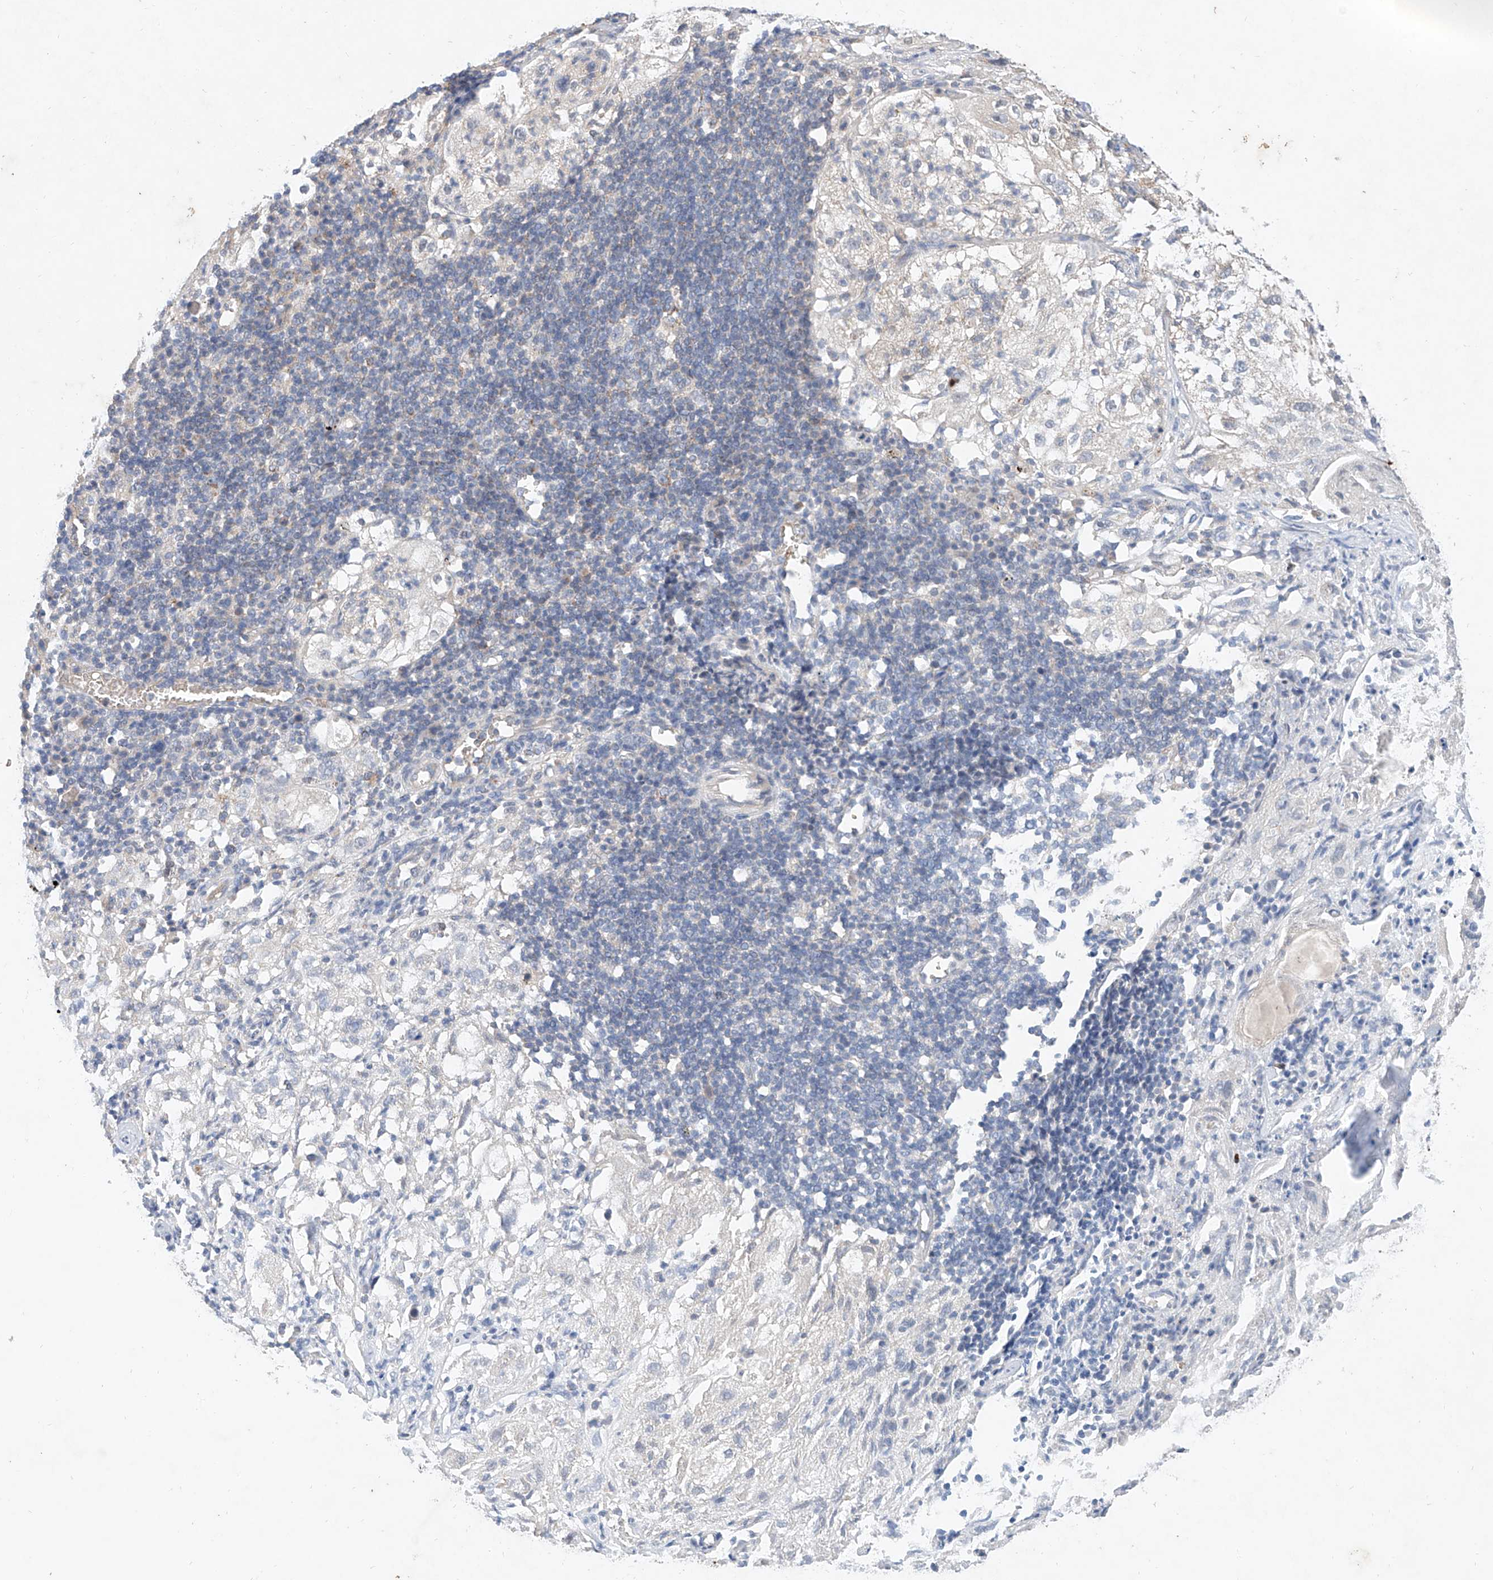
{"staining": {"intensity": "negative", "quantity": "none", "location": "none"}, "tissue": "lung cancer", "cell_type": "Tumor cells", "image_type": "cancer", "snomed": [{"axis": "morphology", "description": "Inflammation, NOS"}, {"axis": "morphology", "description": "Squamous cell carcinoma, NOS"}, {"axis": "topography", "description": "Lymph node"}, {"axis": "topography", "description": "Soft tissue"}, {"axis": "topography", "description": "Lung"}], "caption": "Tumor cells are negative for protein expression in human lung cancer.", "gene": "FASTK", "patient": {"sex": "male", "age": 66}}